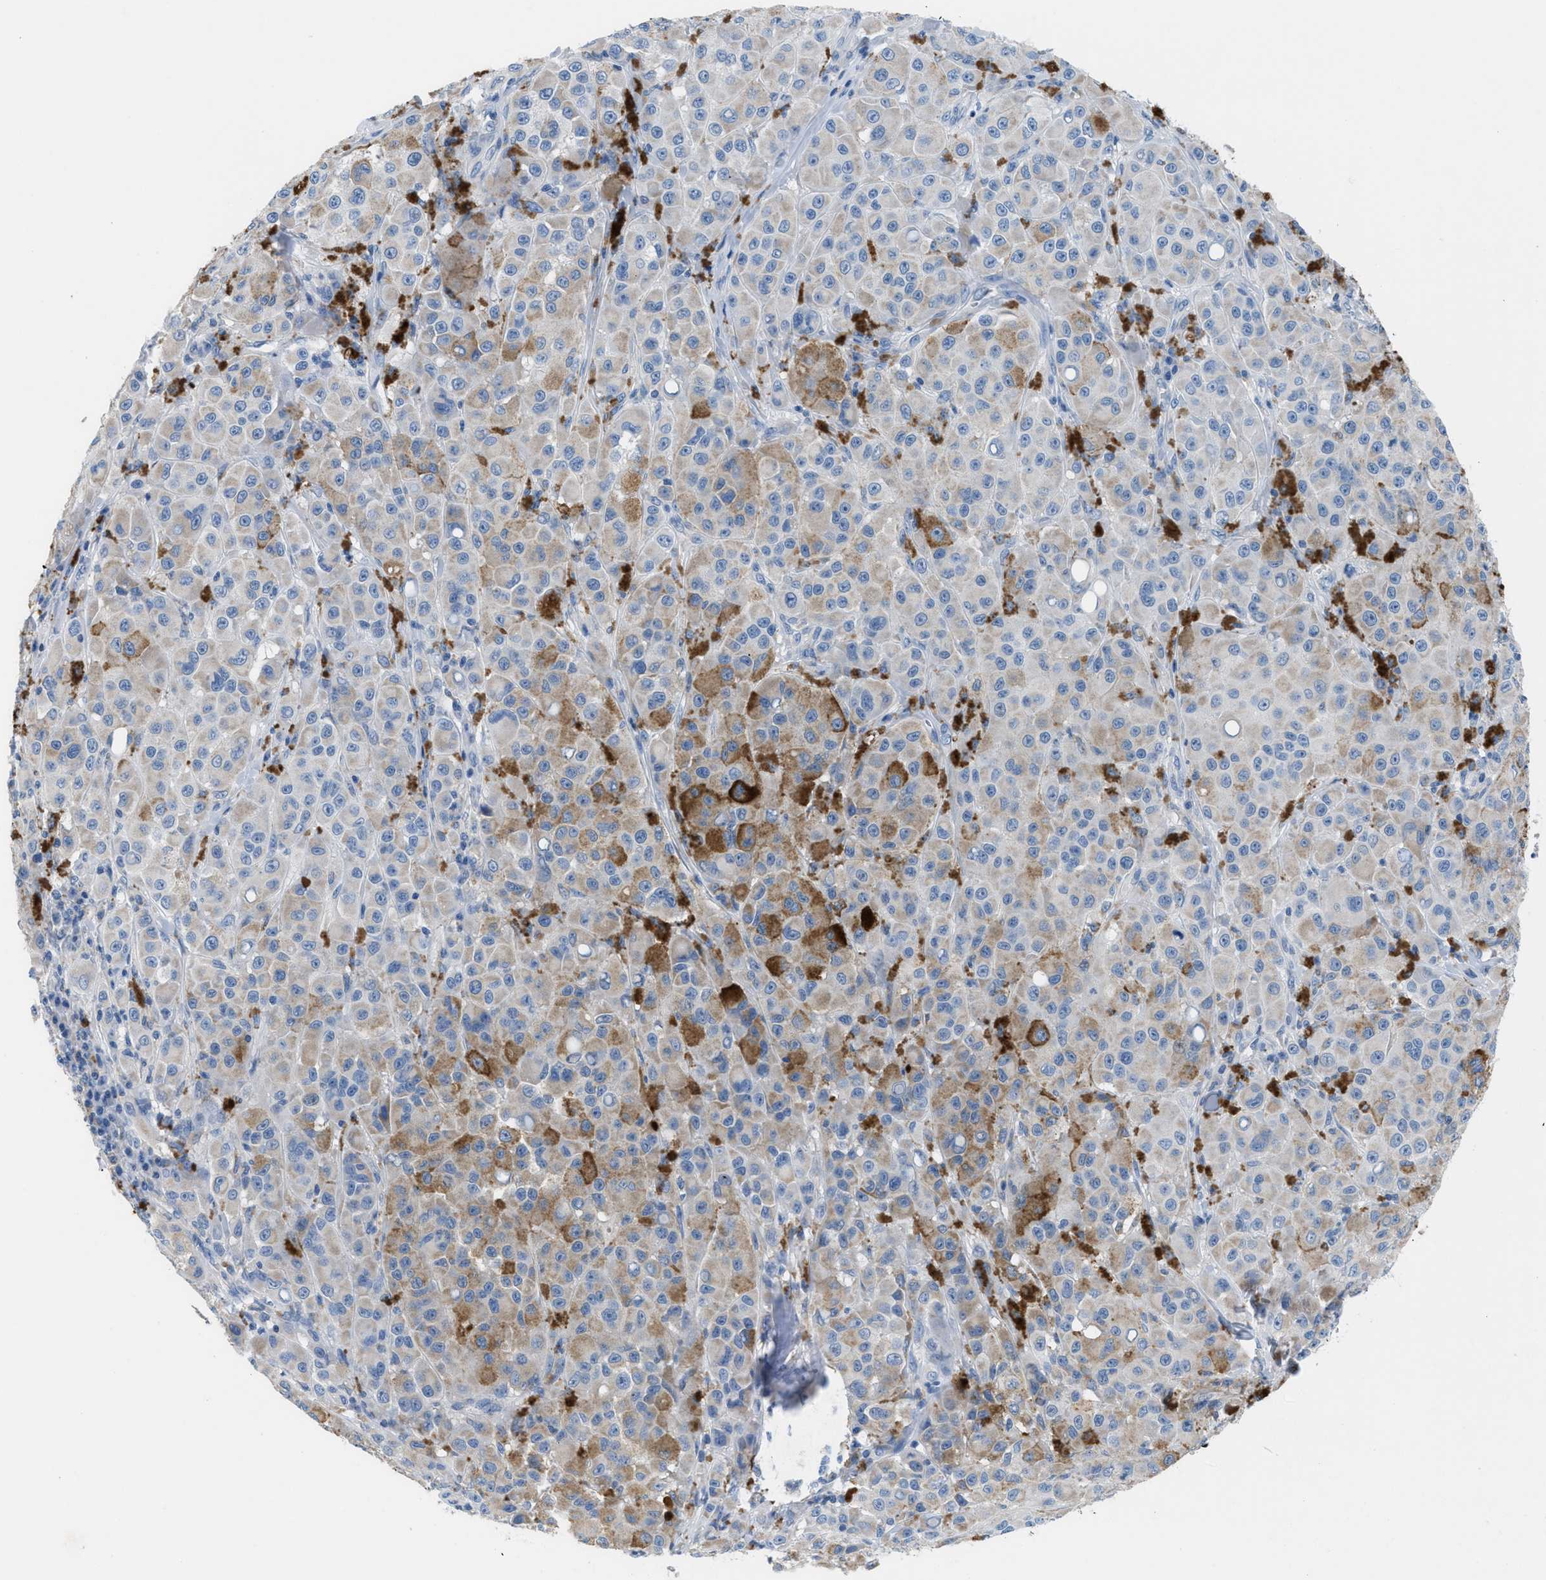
{"staining": {"intensity": "weak", "quantity": "25%-75%", "location": "cytoplasmic/membranous"}, "tissue": "melanoma", "cell_type": "Tumor cells", "image_type": "cancer", "snomed": [{"axis": "morphology", "description": "Malignant melanoma, NOS"}, {"axis": "topography", "description": "Skin"}], "caption": "Brown immunohistochemical staining in human melanoma shows weak cytoplasmic/membranous expression in about 25%-75% of tumor cells.", "gene": "ILDR1", "patient": {"sex": "male", "age": 84}}